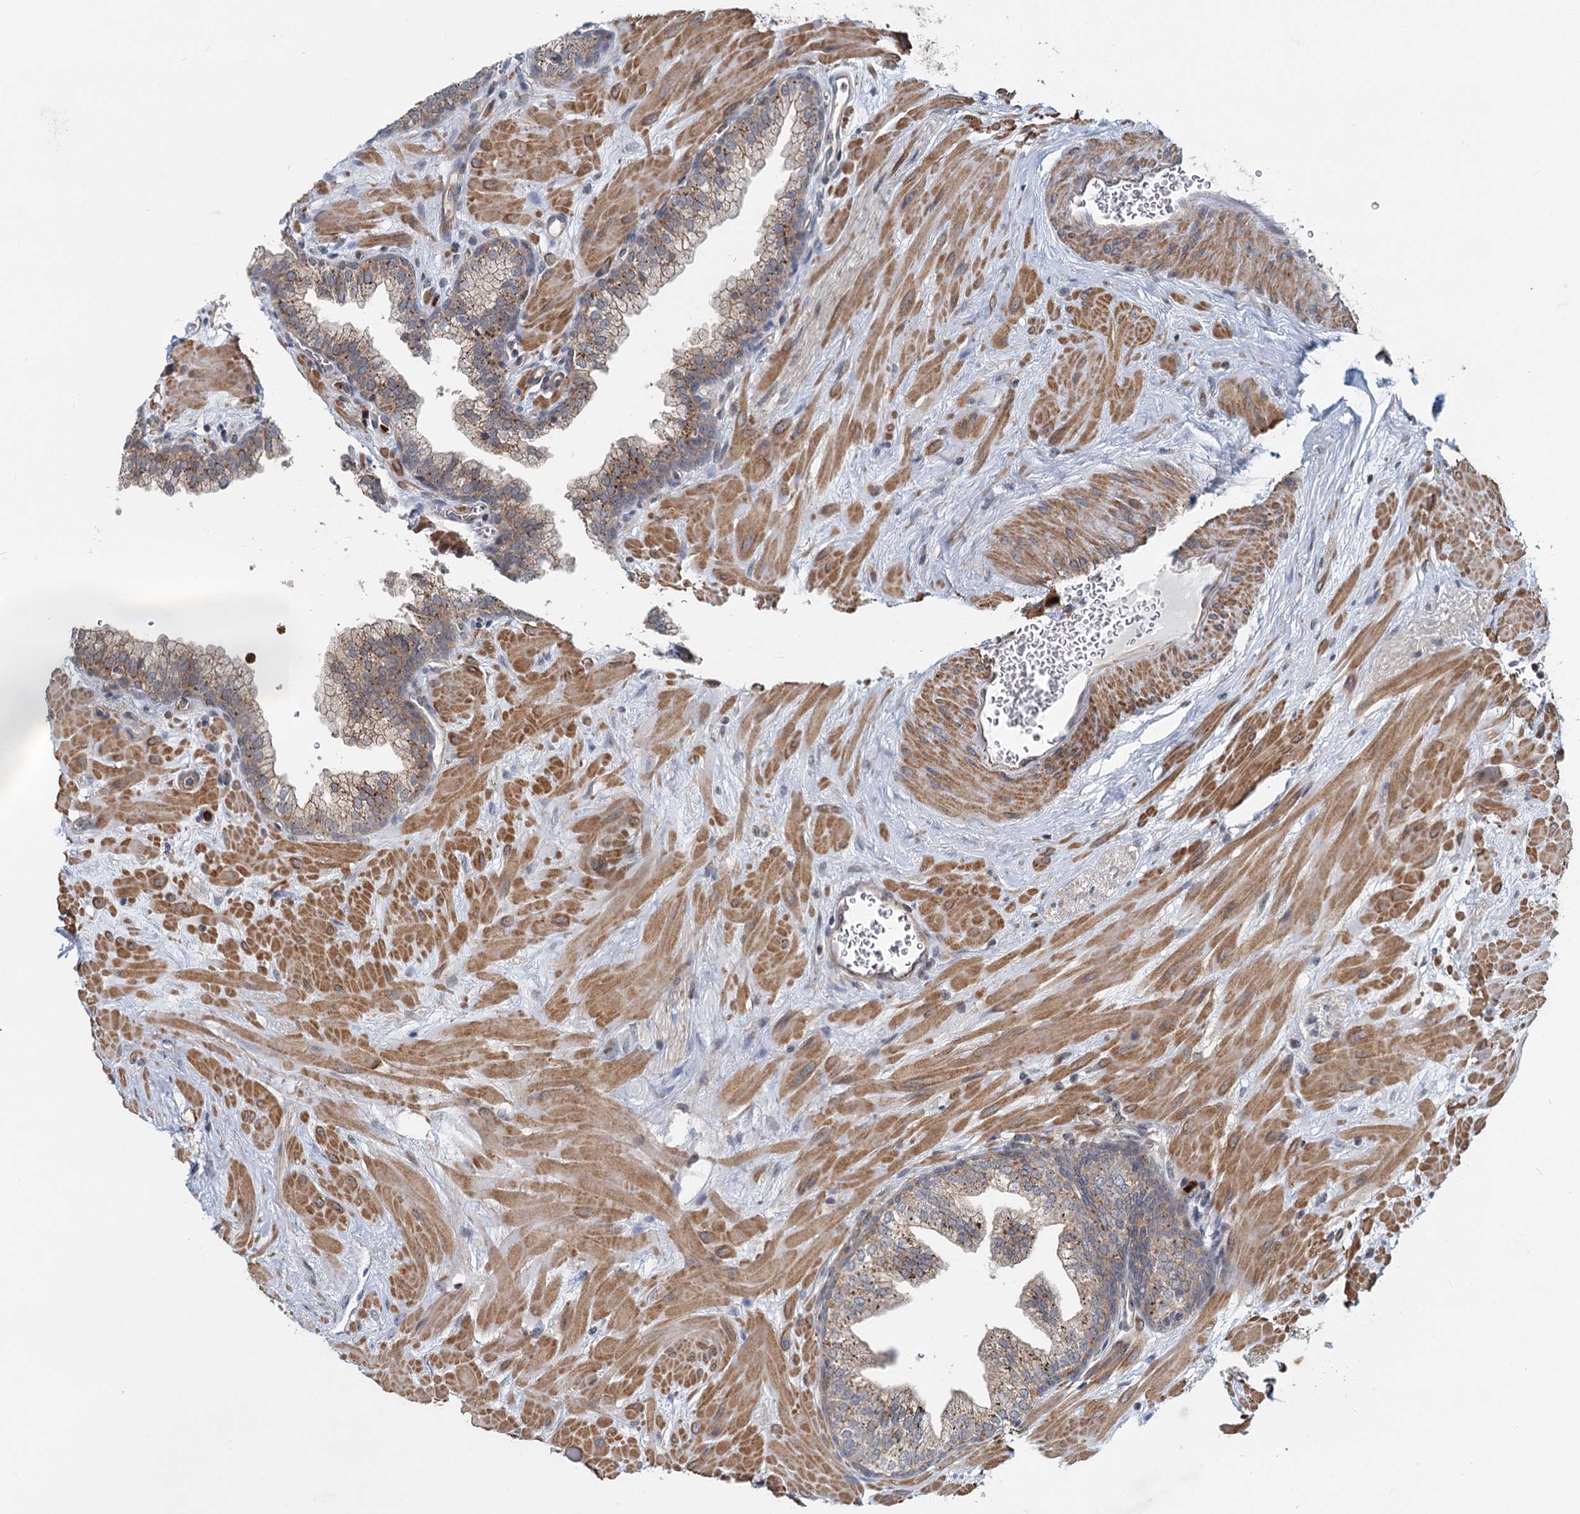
{"staining": {"intensity": "moderate", "quantity": "25%-75%", "location": "cytoplasmic/membranous"}, "tissue": "prostate", "cell_type": "Glandular cells", "image_type": "normal", "snomed": [{"axis": "morphology", "description": "Normal tissue, NOS"}, {"axis": "topography", "description": "Prostate"}], "caption": "The image displays staining of unremarkable prostate, revealing moderate cytoplasmic/membranous protein staining (brown color) within glandular cells.", "gene": "ADCY2", "patient": {"sex": "male", "age": 60}}